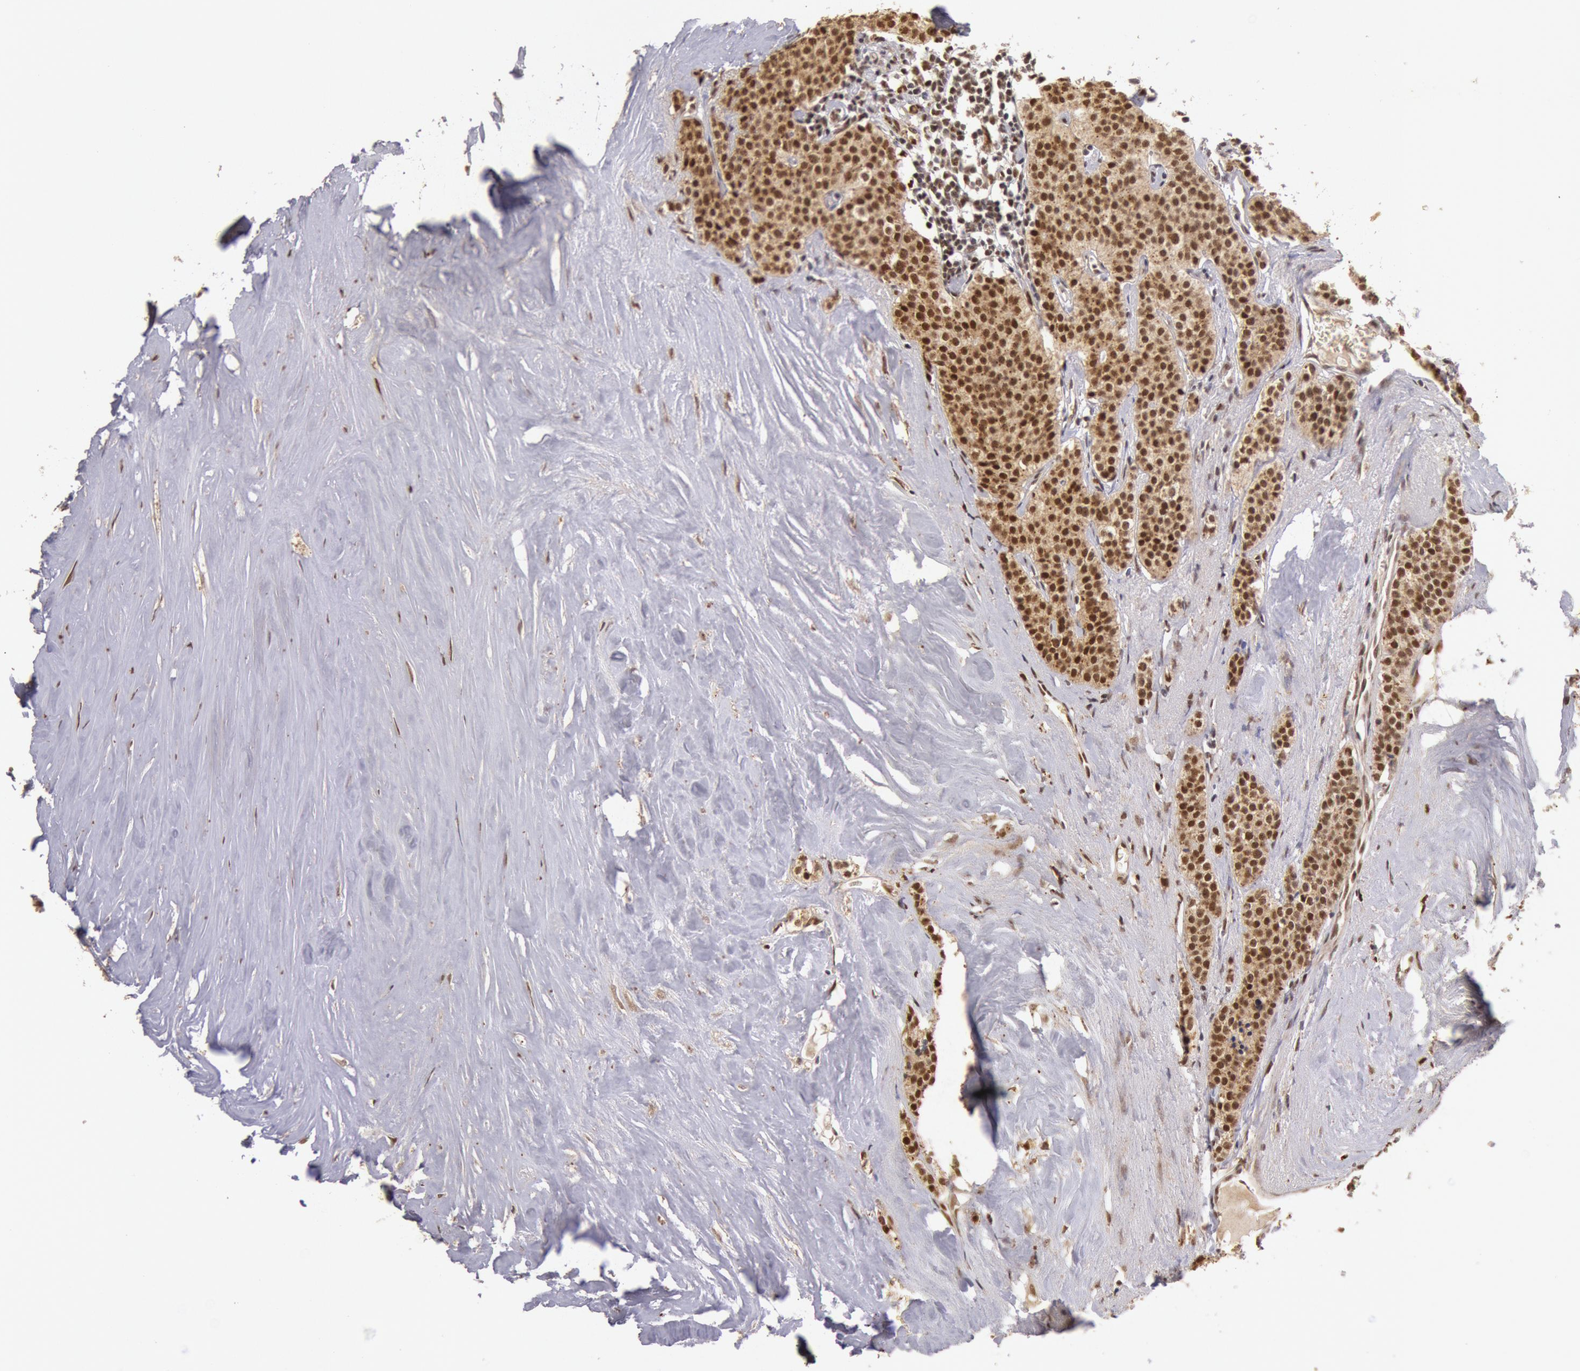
{"staining": {"intensity": "moderate", "quantity": ">75%", "location": "nuclear"}, "tissue": "carcinoid", "cell_type": "Tumor cells", "image_type": "cancer", "snomed": [{"axis": "morphology", "description": "Carcinoid, malignant, NOS"}, {"axis": "topography", "description": "Small intestine"}], "caption": "The image exhibits a brown stain indicating the presence of a protein in the nuclear of tumor cells in carcinoid (malignant).", "gene": "LIG4", "patient": {"sex": "male", "age": 63}}